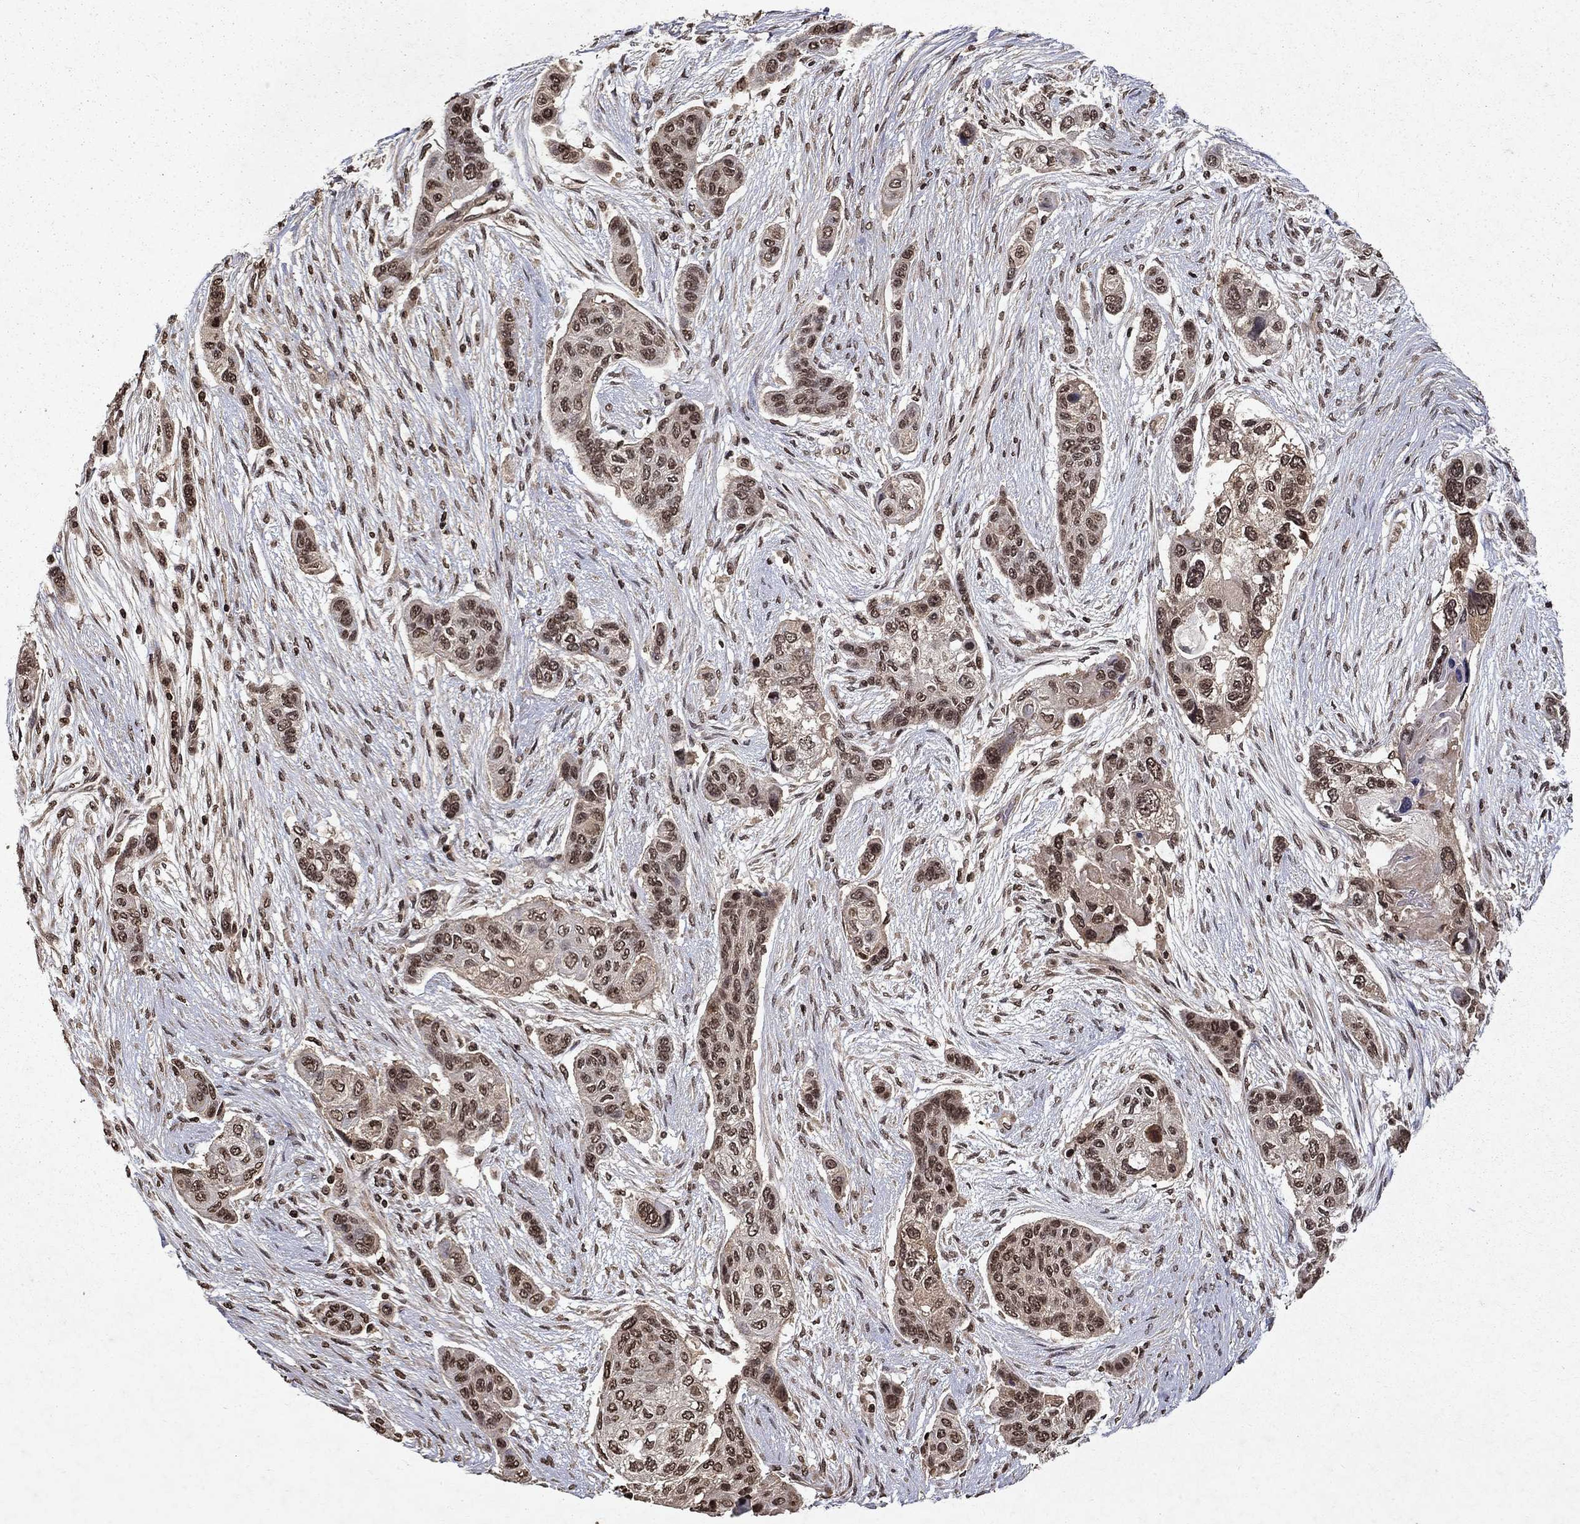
{"staining": {"intensity": "moderate", "quantity": ">75%", "location": "nuclear"}, "tissue": "lung cancer", "cell_type": "Tumor cells", "image_type": "cancer", "snomed": [{"axis": "morphology", "description": "Squamous cell carcinoma, NOS"}, {"axis": "topography", "description": "Lung"}], "caption": "A micrograph of lung cancer stained for a protein shows moderate nuclear brown staining in tumor cells.", "gene": "PIN4", "patient": {"sex": "male", "age": 69}}